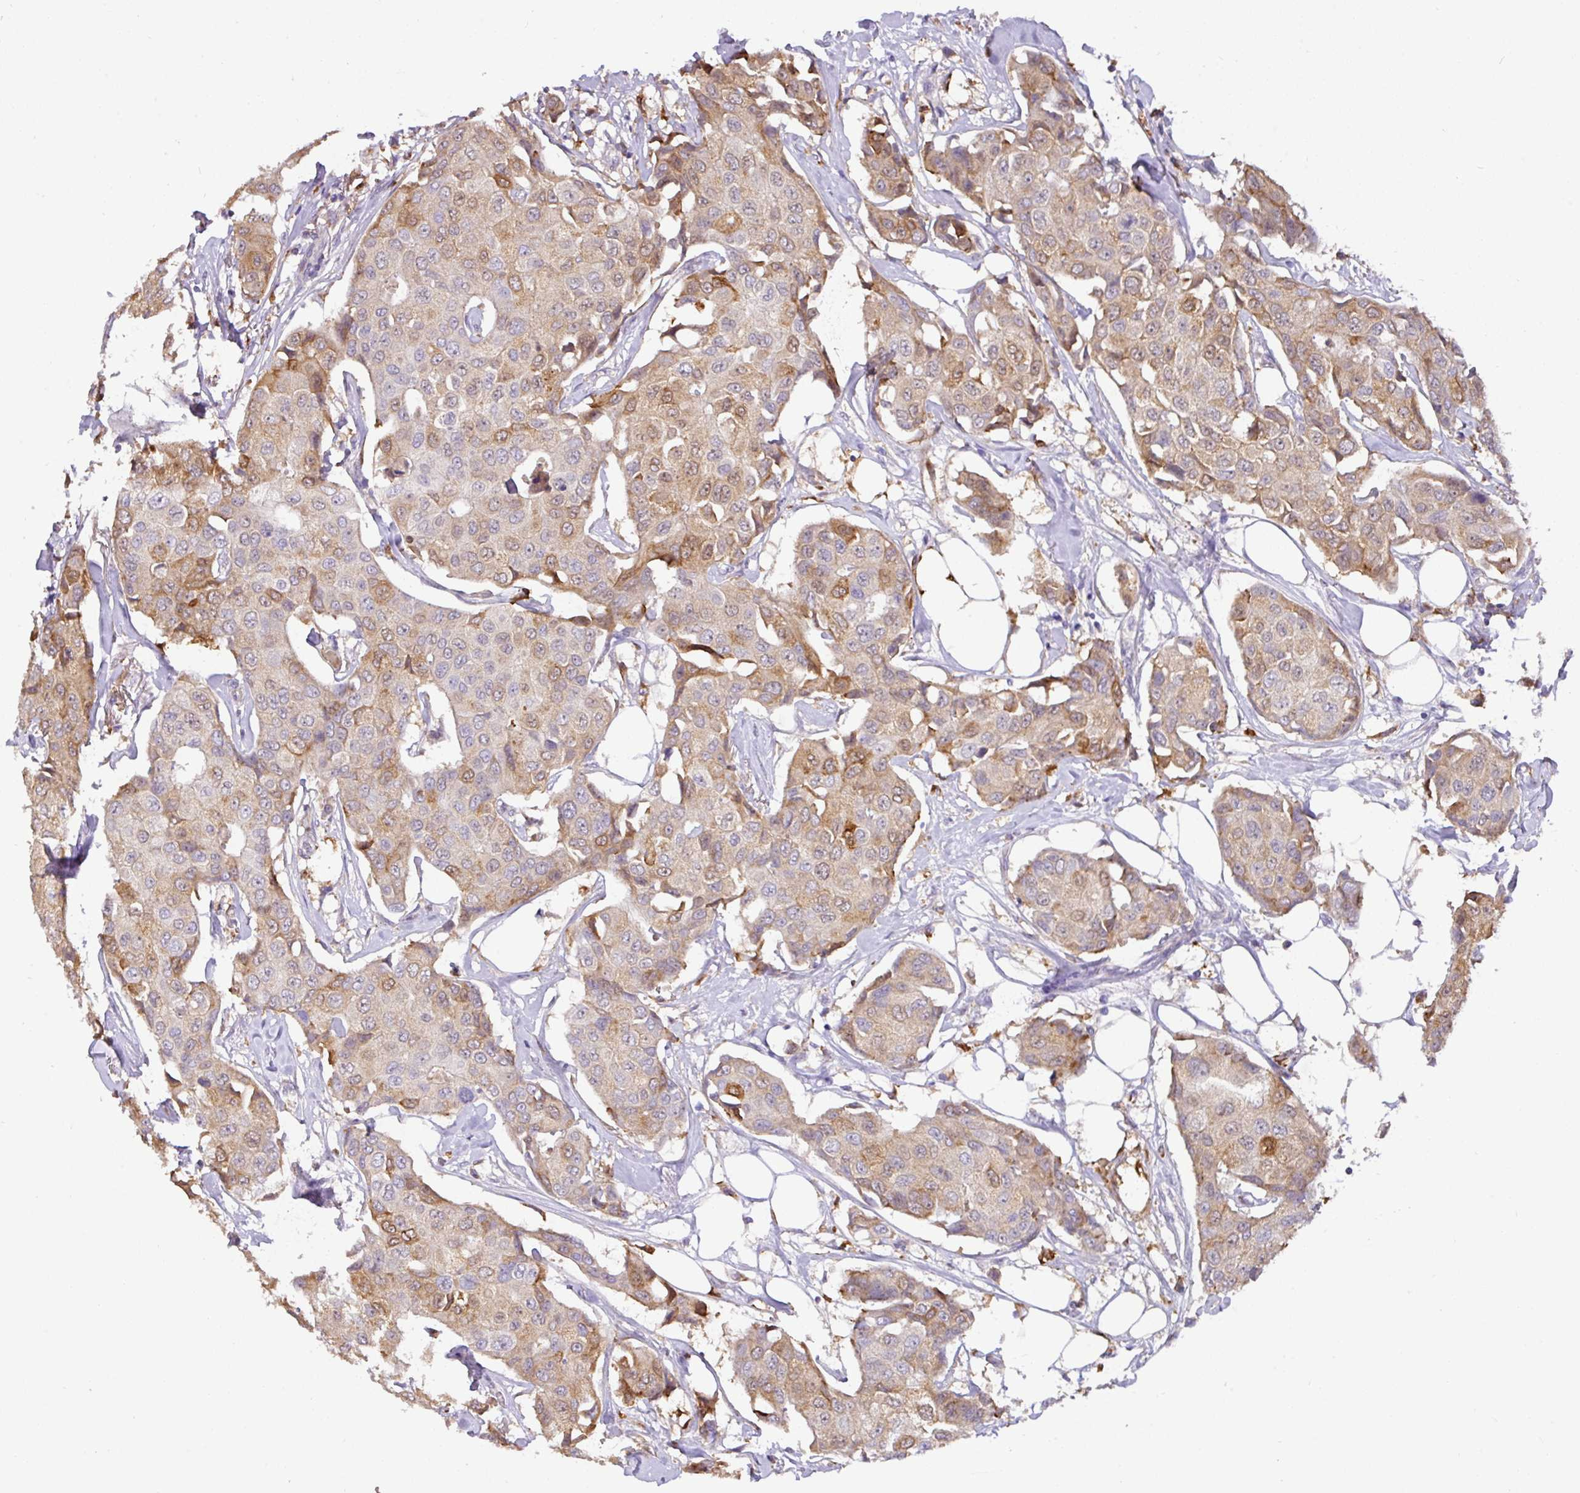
{"staining": {"intensity": "moderate", "quantity": ">75%", "location": "cytoplasmic/membranous,nuclear"}, "tissue": "breast cancer", "cell_type": "Tumor cells", "image_type": "cancer", "snomed": [{"axis": "morphology", "description": "Duct carcinoma"}, {"axis": "topography", "description": "Breast"}], "caption": "Immunohistochemistry photomicrograph of breast cancer (infiltrating ductal carcinoma) stained for a protein (brown), which reveals medium levels of moderate cytoplasmic/membranous and nuclear positivity in about >75% of tumor cells.", "gene": "GCNT7", "patient": {"sex": "female", "age": 80}}